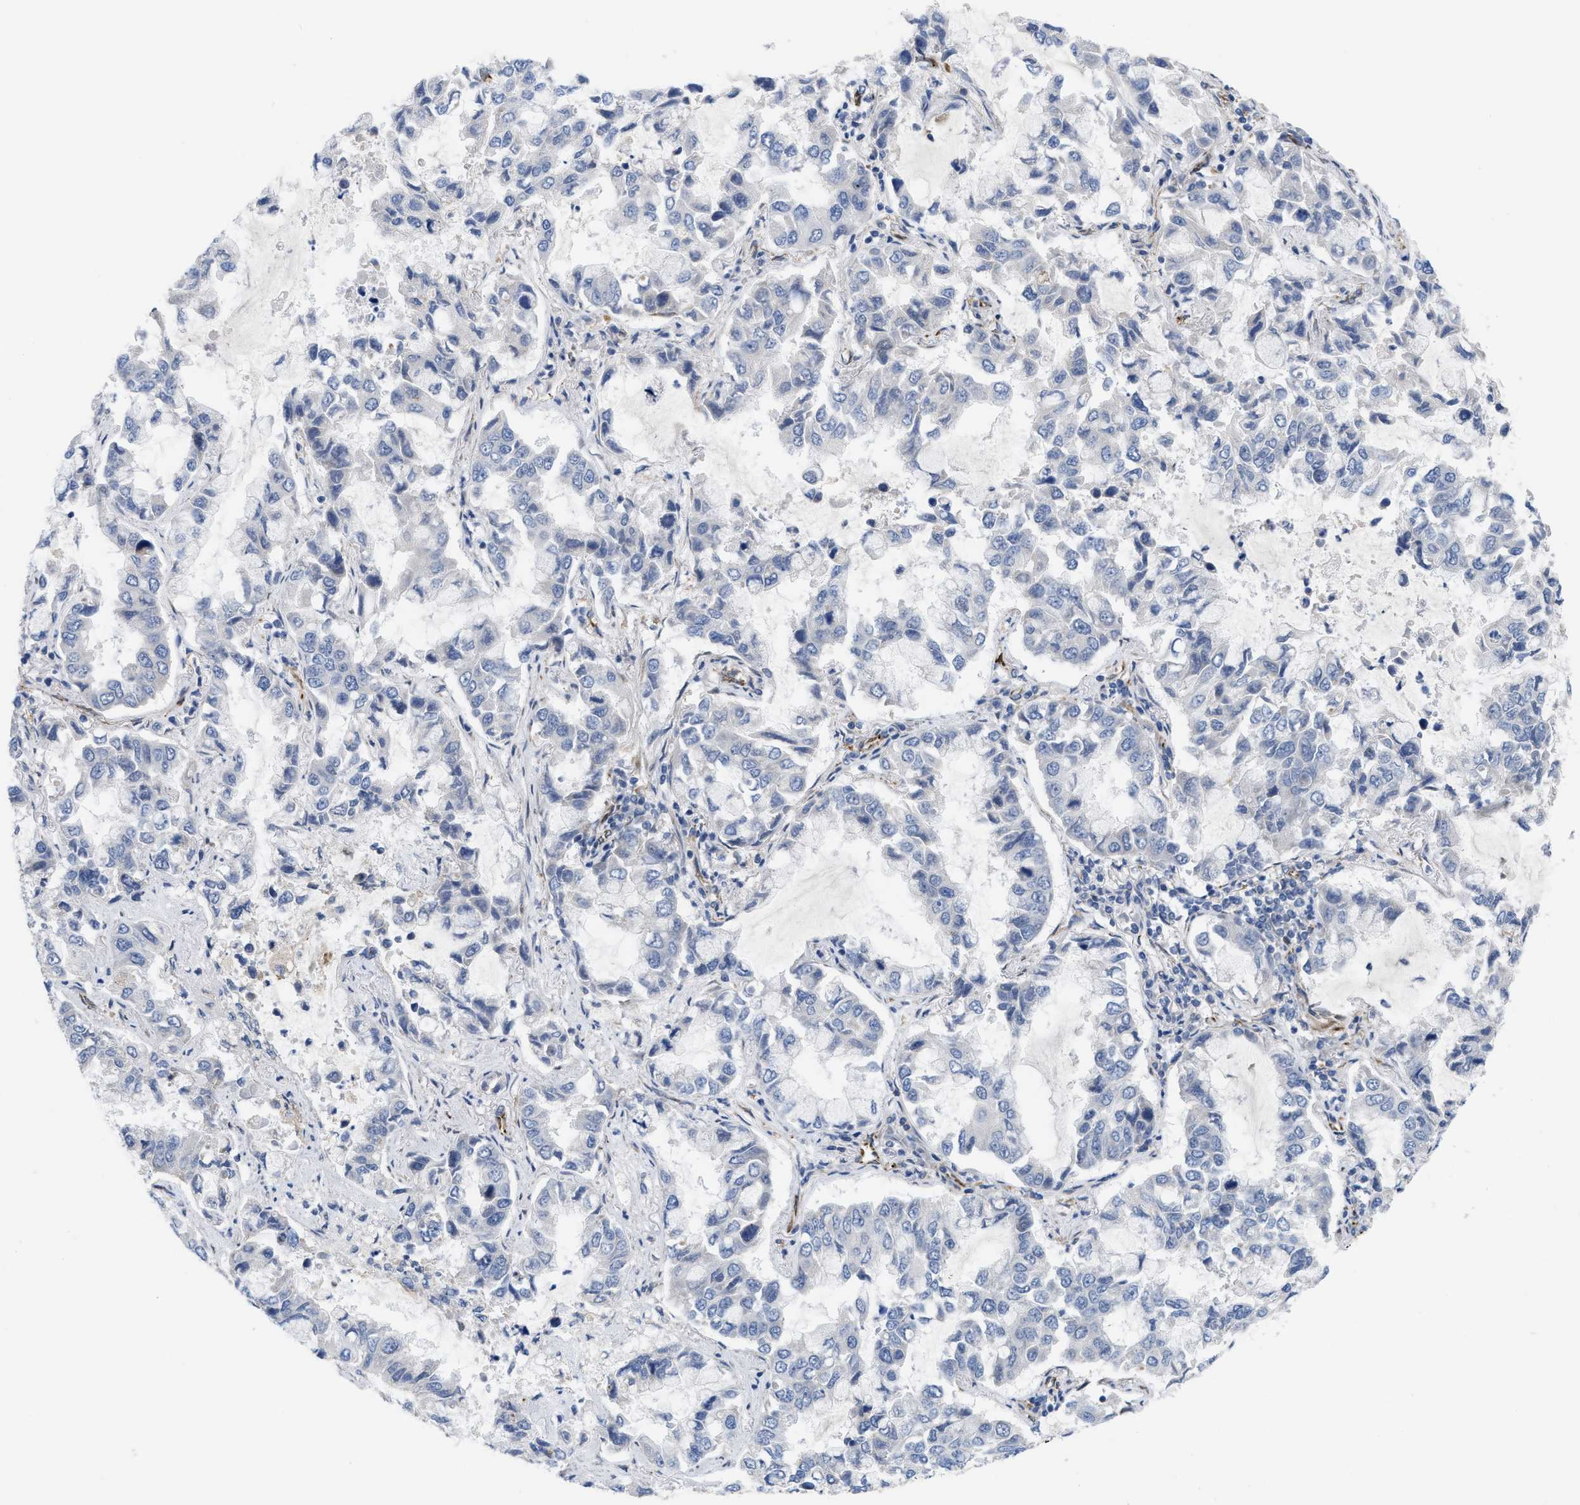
{"staining": {"intensity": "negative", "quantity": "none", "location": "none"}, "tissue": "lung cancer", "cell_type": "Tumor cells", "image_type": "cancer", "snomed": [{"axis": "morphology", "description": "Adenocarcinoma, NOS"}, {"axis": "topography", "description": "Lung"}], "caption": "Tumor cells are negative for brown protein staining in adenocarcinoma (lung). (Immunohistochemistry, brightfield microscopy, high magnification).", "gene": "EOGT", "patient": {"sex": "male", "age": 64}}